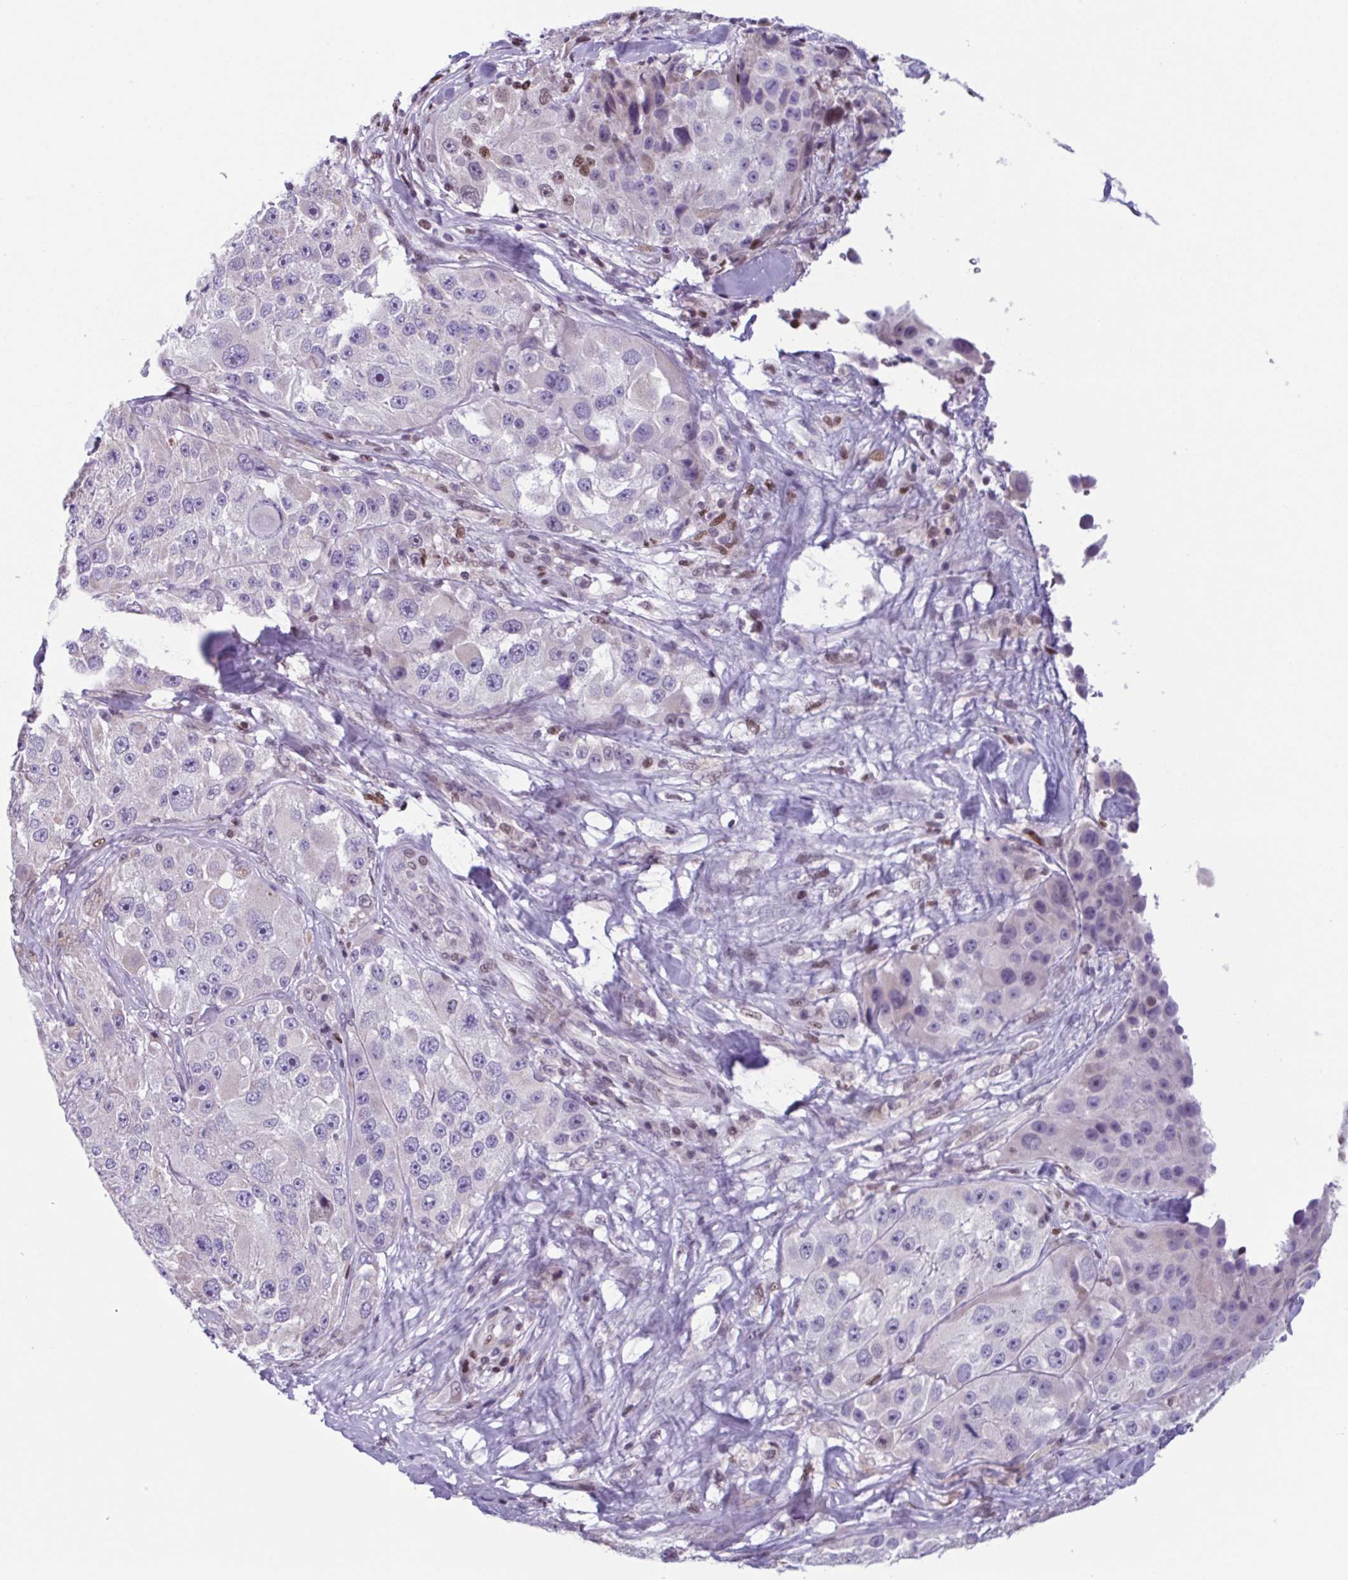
{"staining": {"intensity": "moderate", "quantity": "<25%", "location": "nuclear"}, "tissue": "melanoma", "cell_type": "Tumor cells", "image_type": "cancer", "snomed": [{"axis": "morphology", "description": "Malignant melanoma, Metastatic site"}, {"axis": "topography", "description": "Lymph node"}], "caption": "Immunohistochemical staining of human melanoma reveals low levels of moderate nuclear expression in approximately <25% of tumor cells.", "gene": "IRF1", "patient": {"sex": "male", "age": 62}}